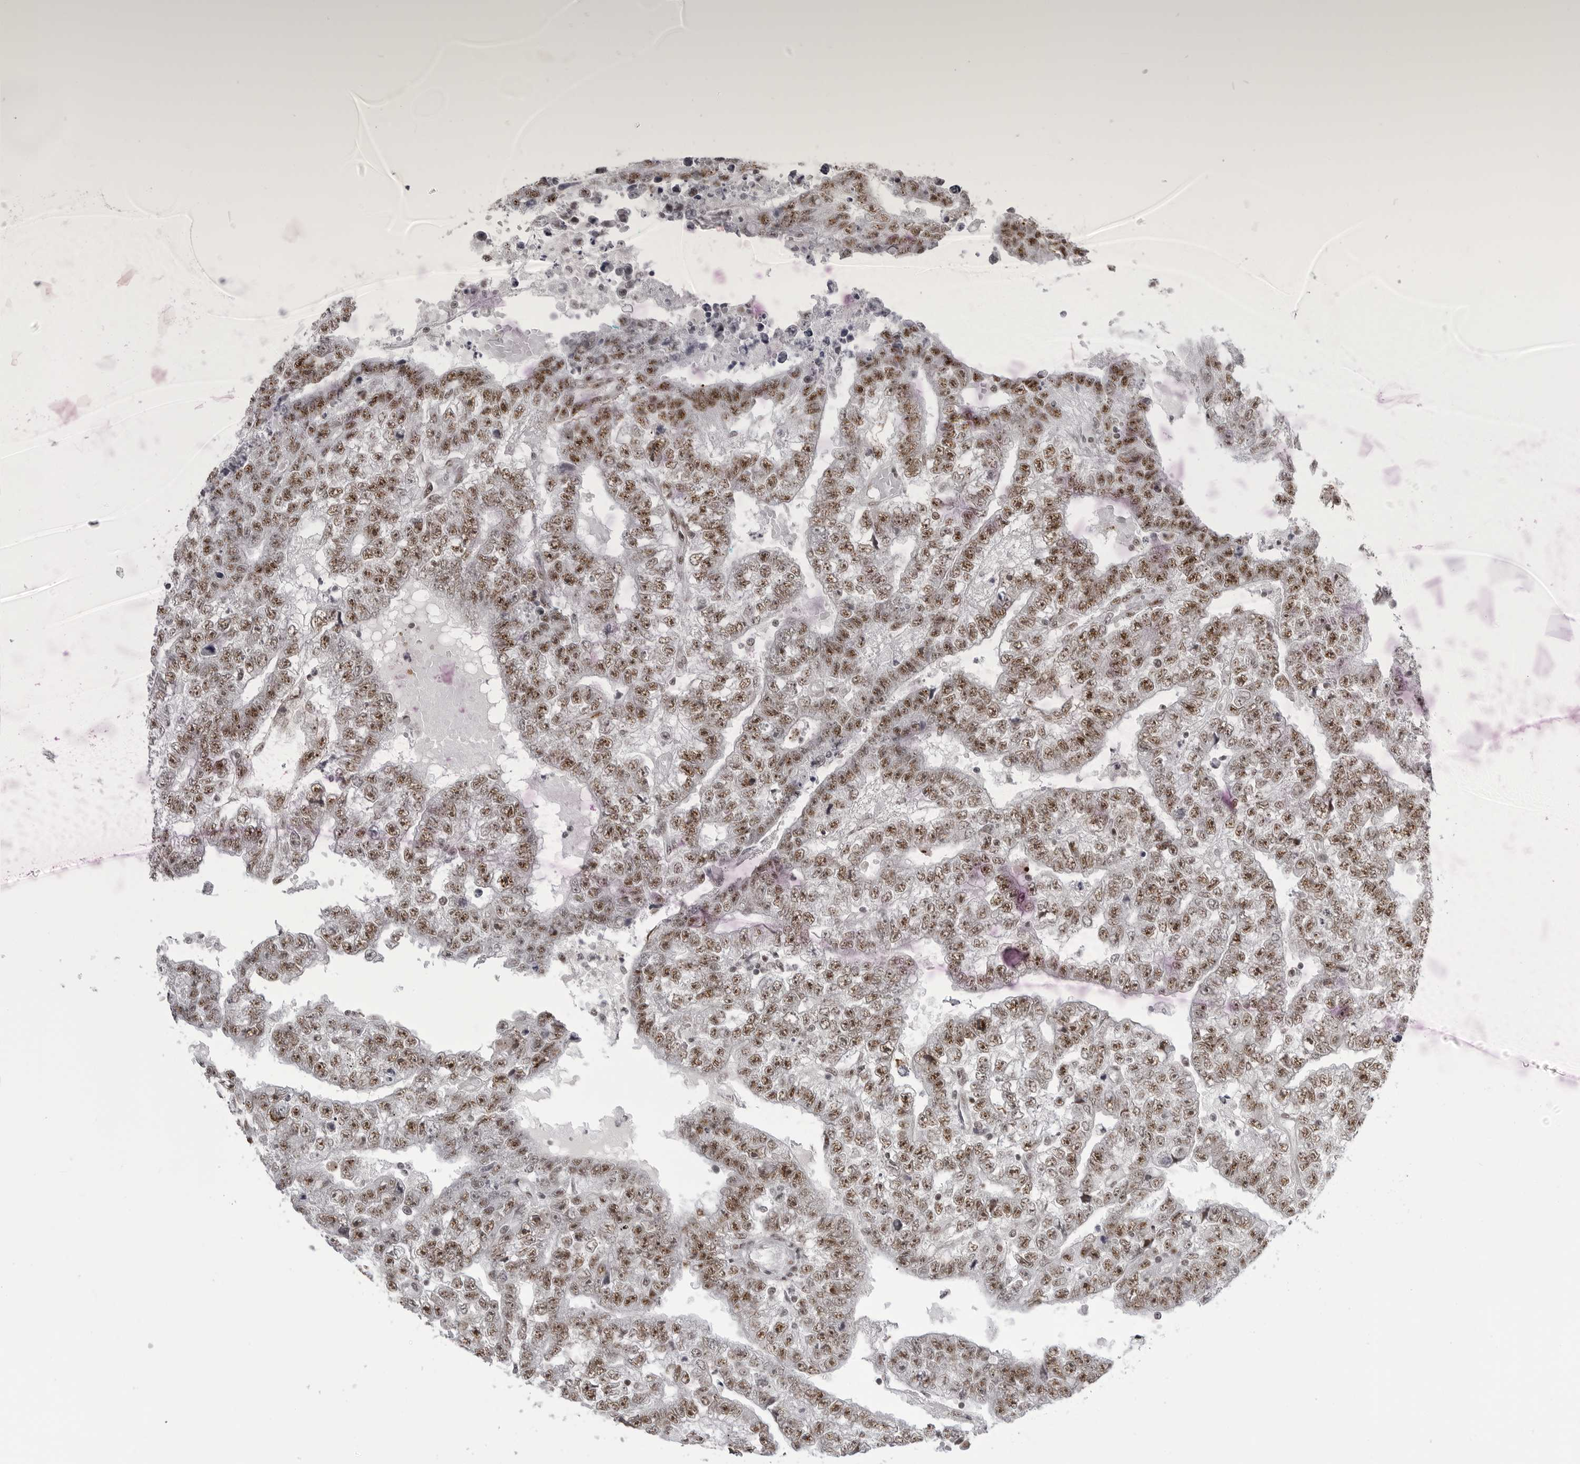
{"staining": {"intensity": "moderate", "quantity": "25%-75%", "location": "nuclear"}, "tissue": "testis cancer", "cell_type": "Tumor cells", "image_type": "cancer", "snomed": [{"axis": "morphology", "description": "Carcinoma, Embryonal, NOS"}, {"axis": "topography", "description": "Testis"}], "caption": "Moderate nuclear protein positivity is present in about 25%-75% of tumor cells in testis embryonal carcinoma.", "gene": "WRAP53", "patient": {"sex": "male", "age": 25}}